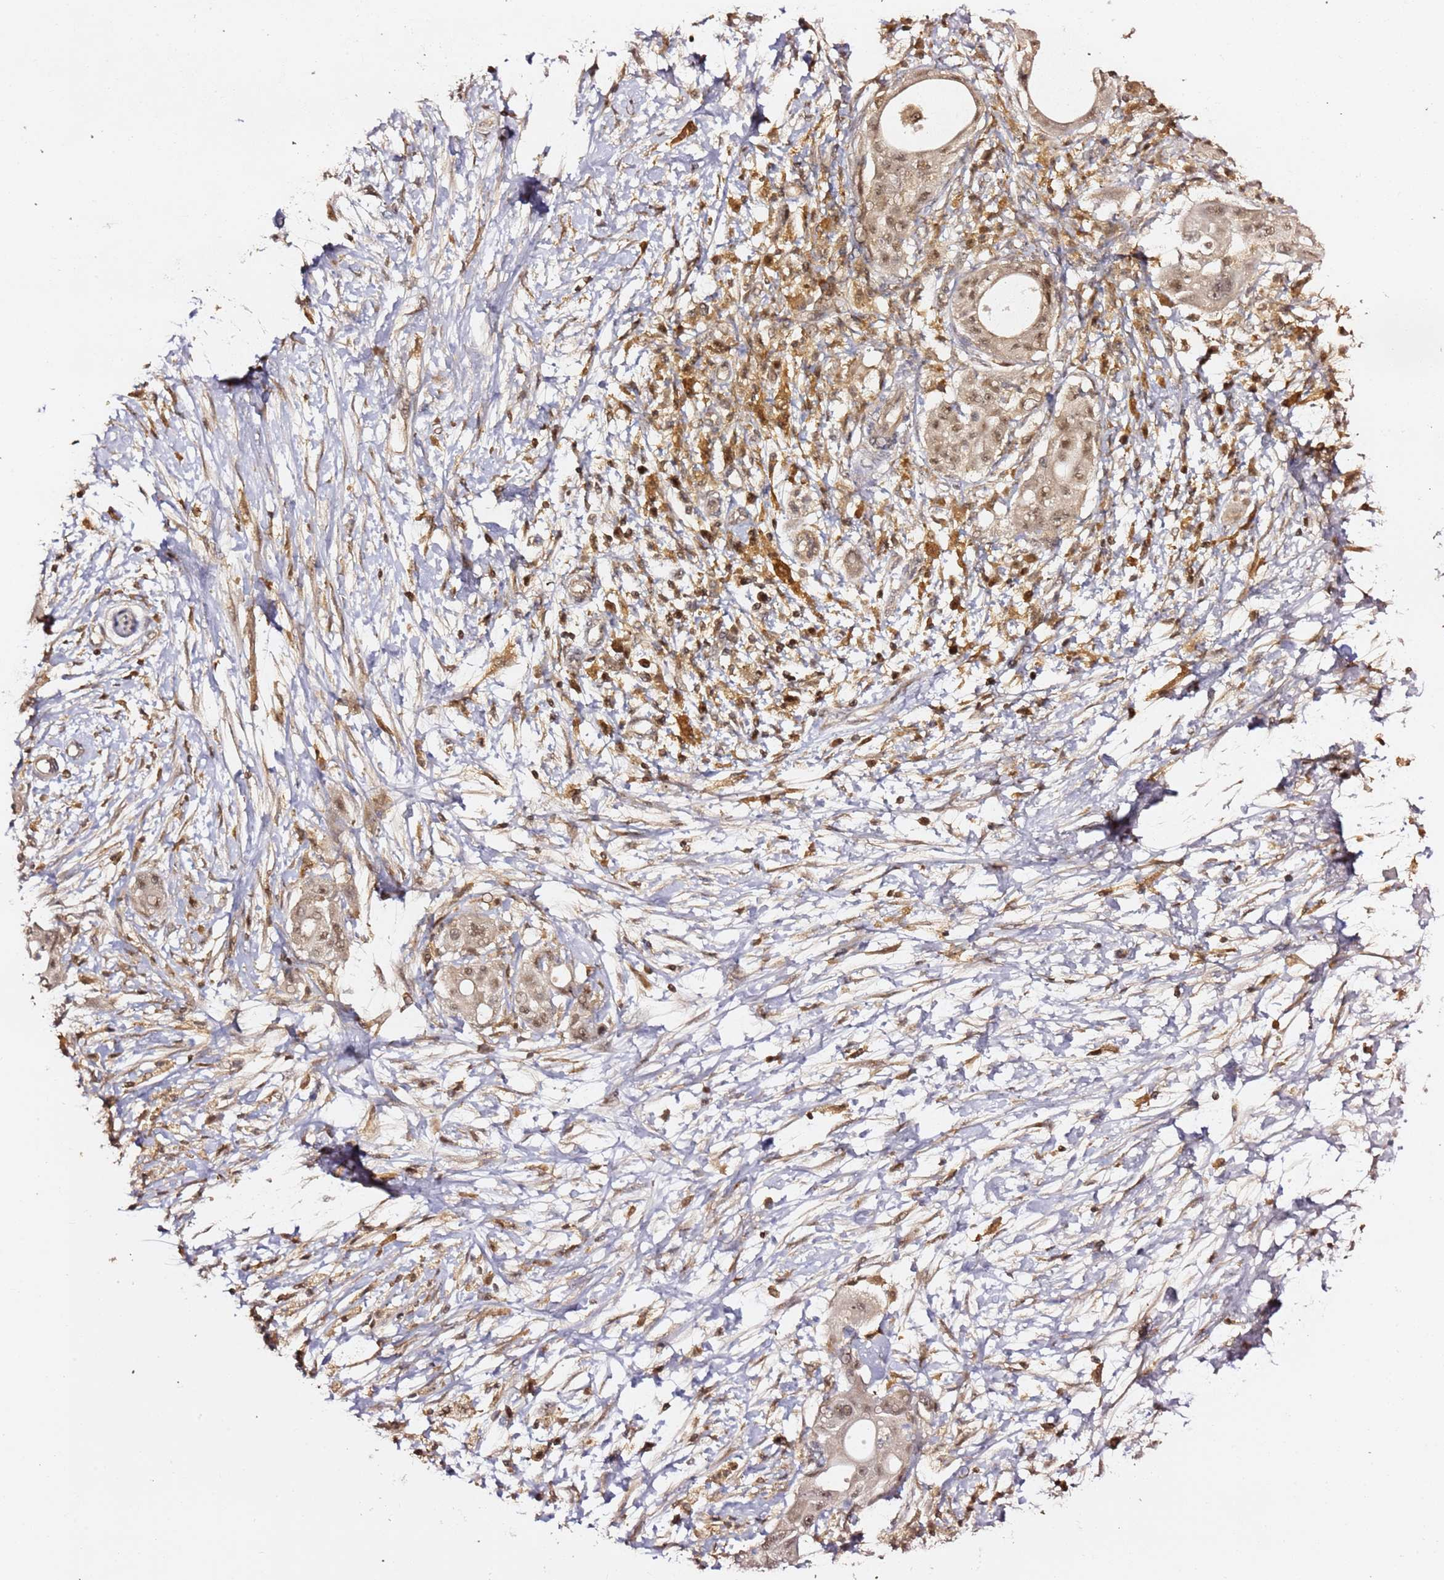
{"staining": {"intensity": "weak", "quantity": ">75%", "location": "nuclear"}, "tissue": "pancreatic cancer", "cell_type": "Tumor cells", "image_type": "cancer", "snomed": [{"axis": "morphology", "description": "Adenocarcinoma, NOS"}, {"axis": "topography", "description": "Pancreas"}], "caption": "DAB (3,3'-diaminobenzidine) immunohistochemical staining of adenocarcinoma (pancreatic) demonstrates weak nuclear protein positivity in approximately >75% of tumor cells. (Brightfield microscopy of DAB IHC at high magnification).", "gene": "OR5V1", "patient": {"sex": "male", "age": 68}}